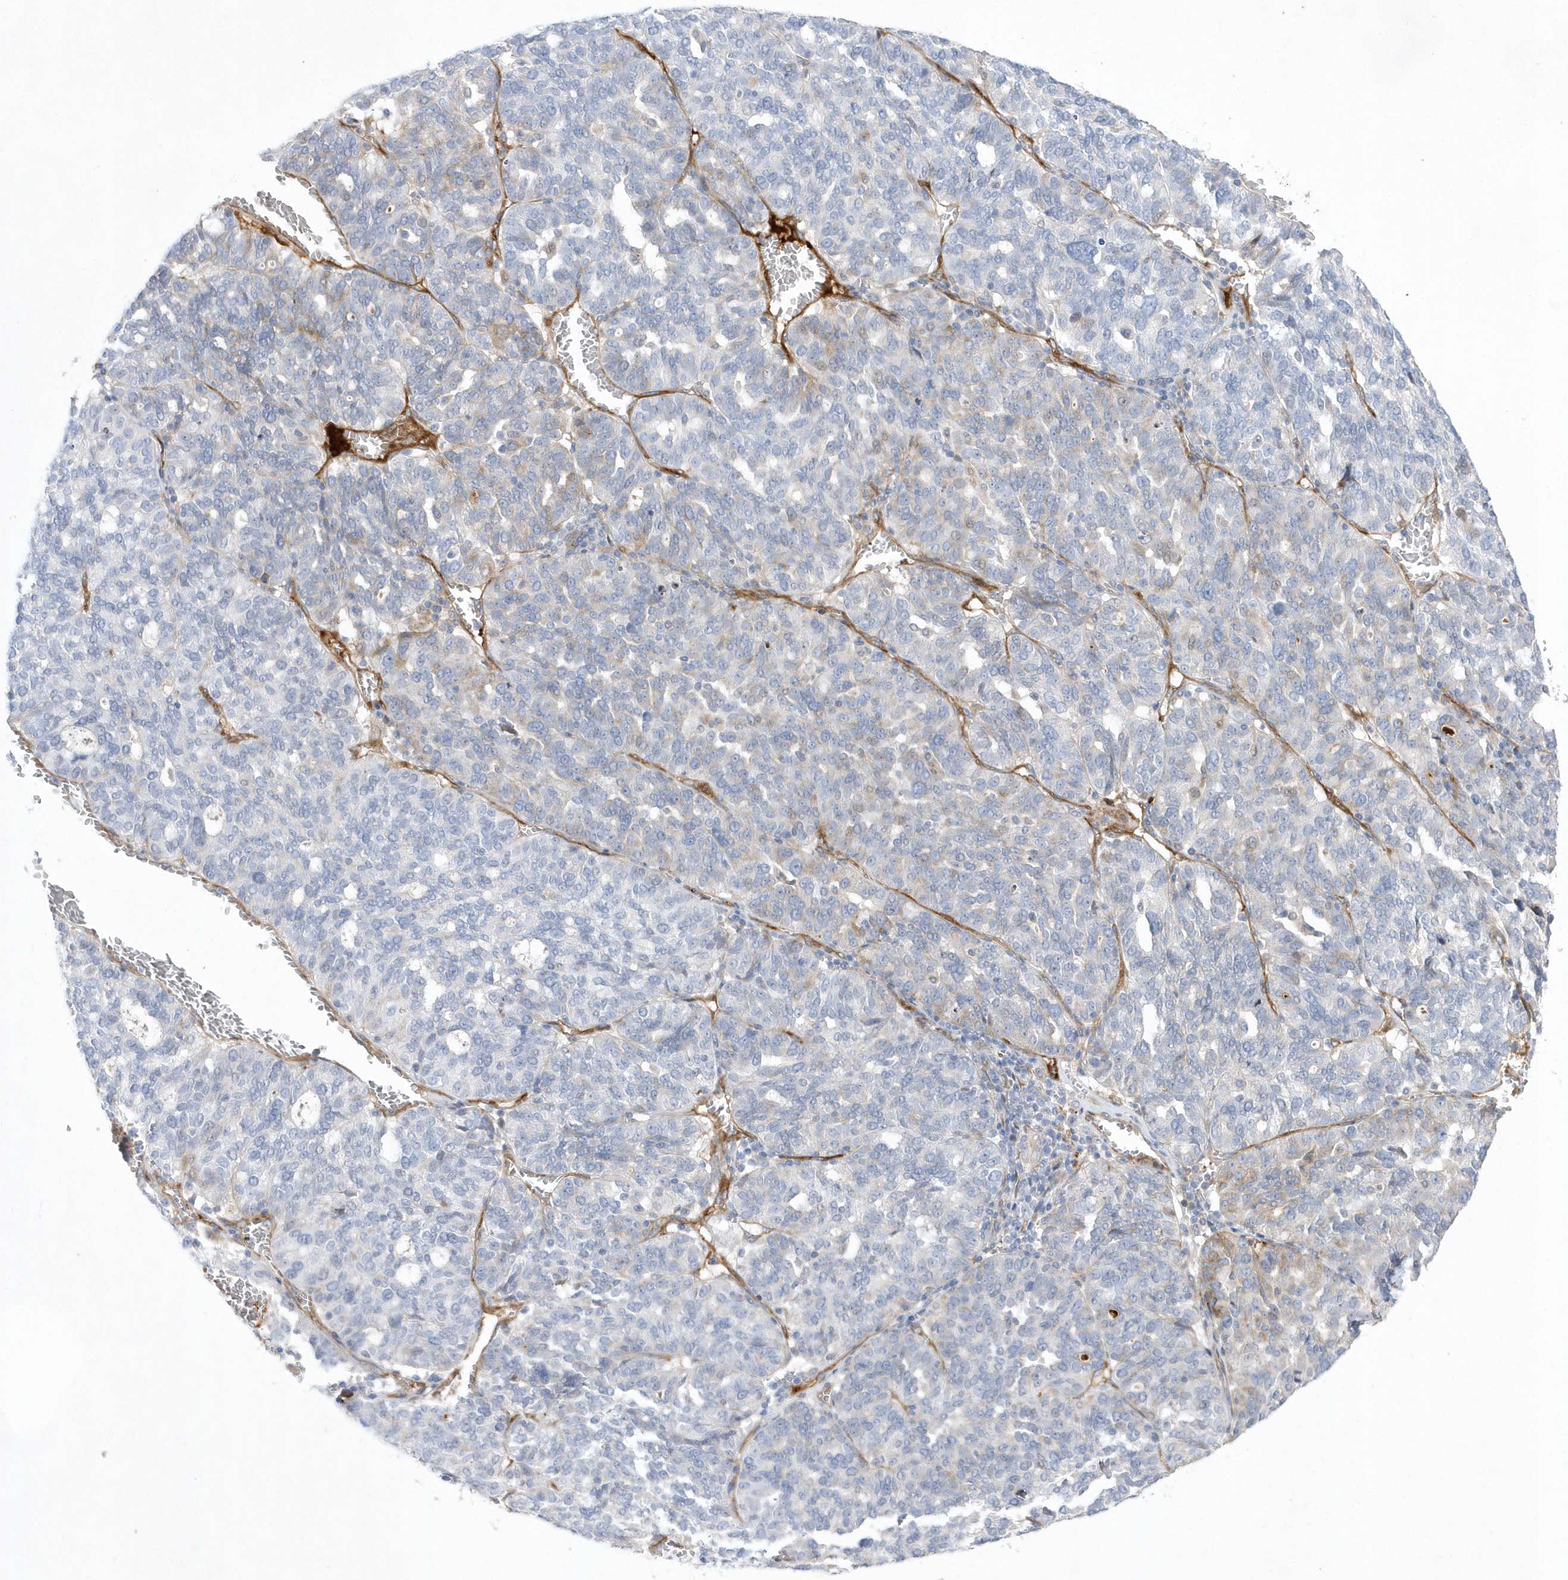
{"staining": {"intensity": "negative", "quantity": "none", "location": "none"}, "tissue": "ovarian cancer", "cell_type": "Tumor cells", "image_type": "cancer", "snomed": [{"axis": "morphology", "description": "Cystadenocarcinoma, serous, NOS"}, {"axis": "topography", "description": "Ovary"}], "caption": "Immunohistochemistry image of neoplastic tissue: human ovarian cancer stained with DAB (3,3'-diaminobenzidine) demonstrates no significant protein staining in tumor cells.", "gene": "TMEM132B", "patient": {"sex": "female", "age": 59}}